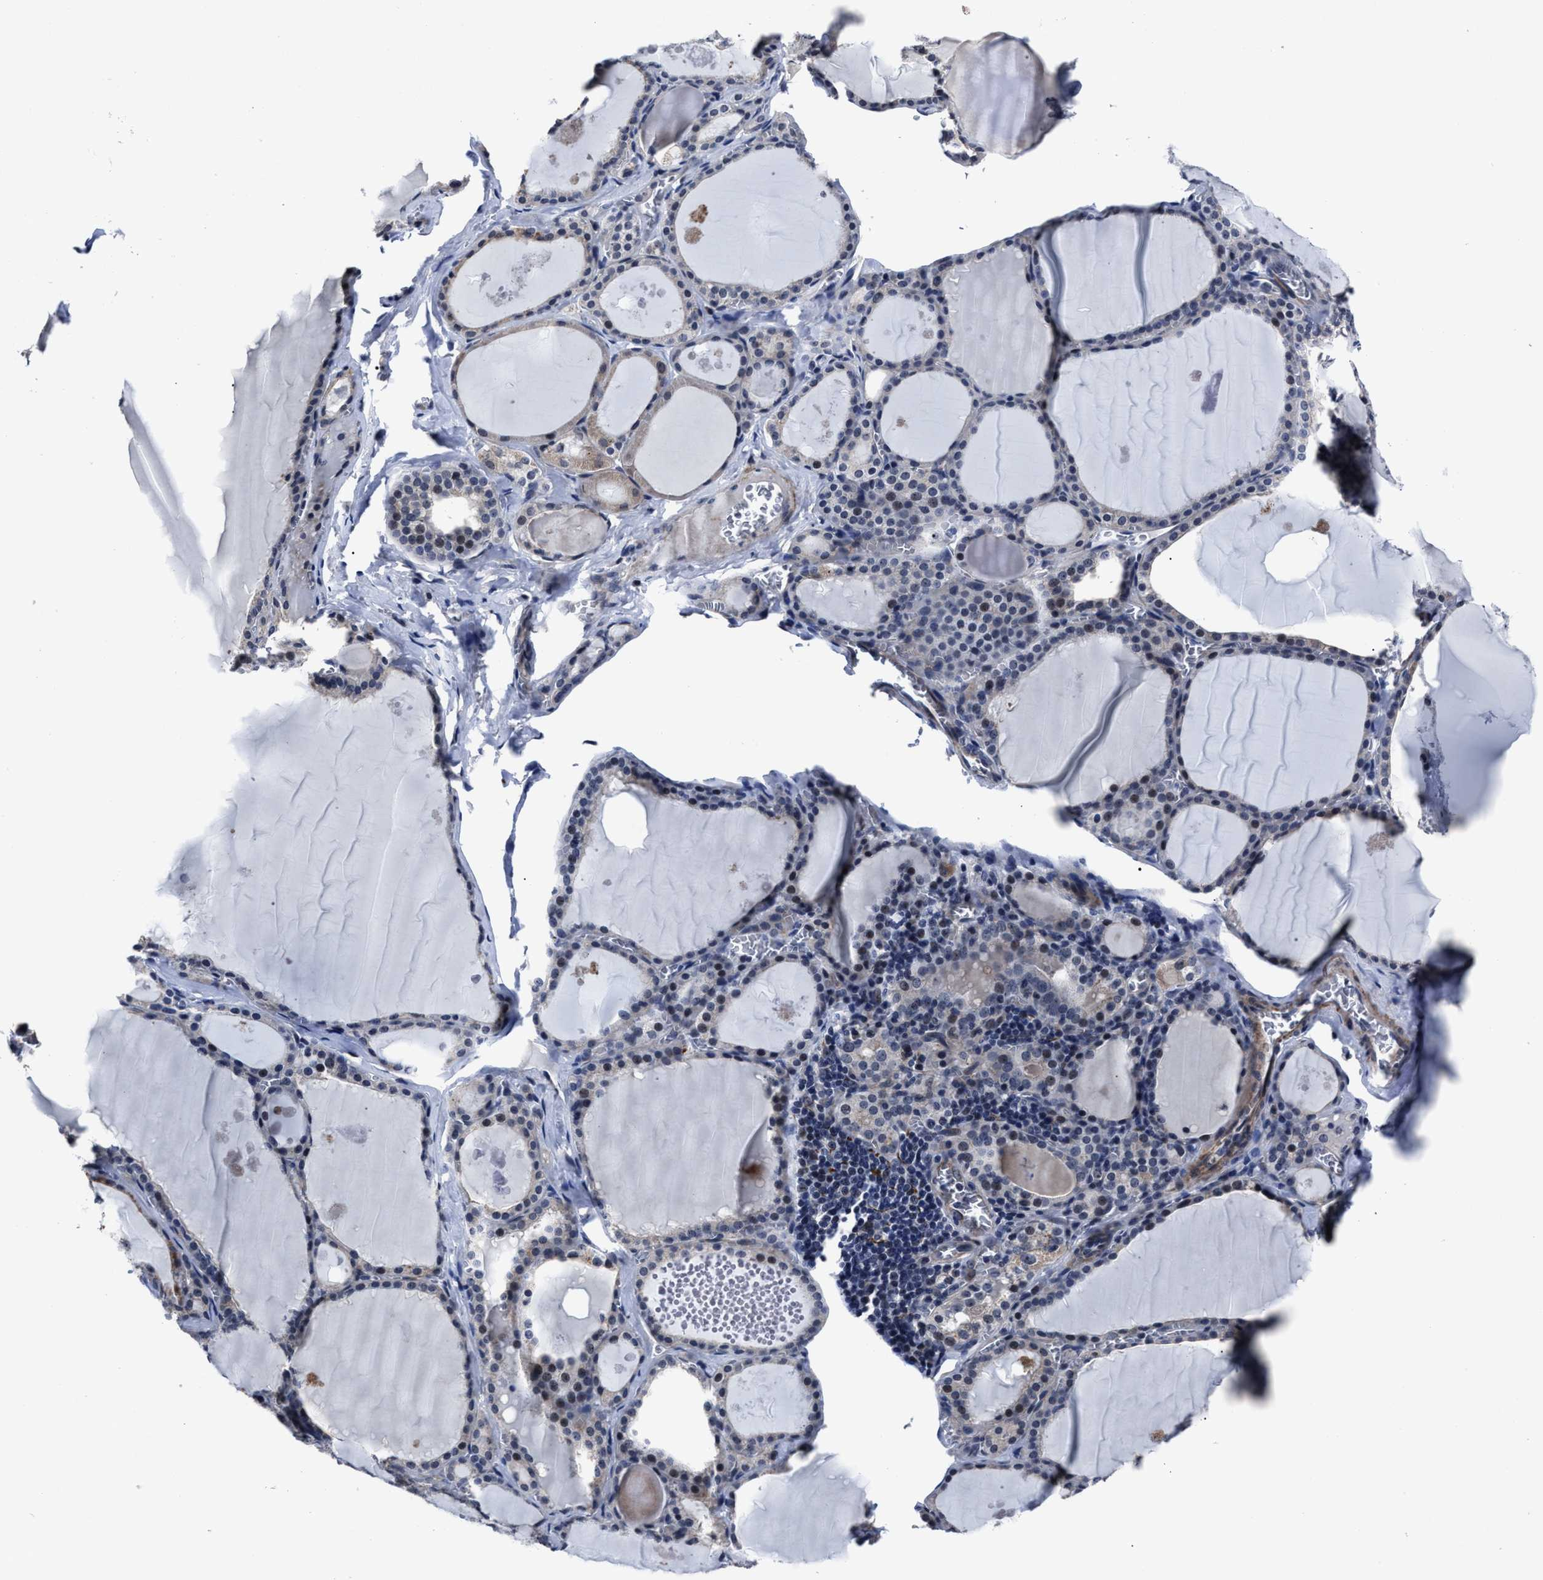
{"staining": {"intensity": "weak", "quantity": "<25%", "location": "cytoplasmic/membranous"}, "tissue": "thyroid gland", "cell_type": "Glandular cells", "image_type": "normal", "snomed": [{"axis": "morphology", "description": "Normal tissue, NOS"}, {"axis": "topography", "description": "Thyroid gland"}], "caption": "IHC micrograph of unremarkable thyroid gland: human thyroid gland stained with DAB (3,3'-diaminobenzidine) demonstrates no significant protein positivity in glandular cells.", "gene": "RSBN1L", "patient": {"sex": "male", "age": 56}}